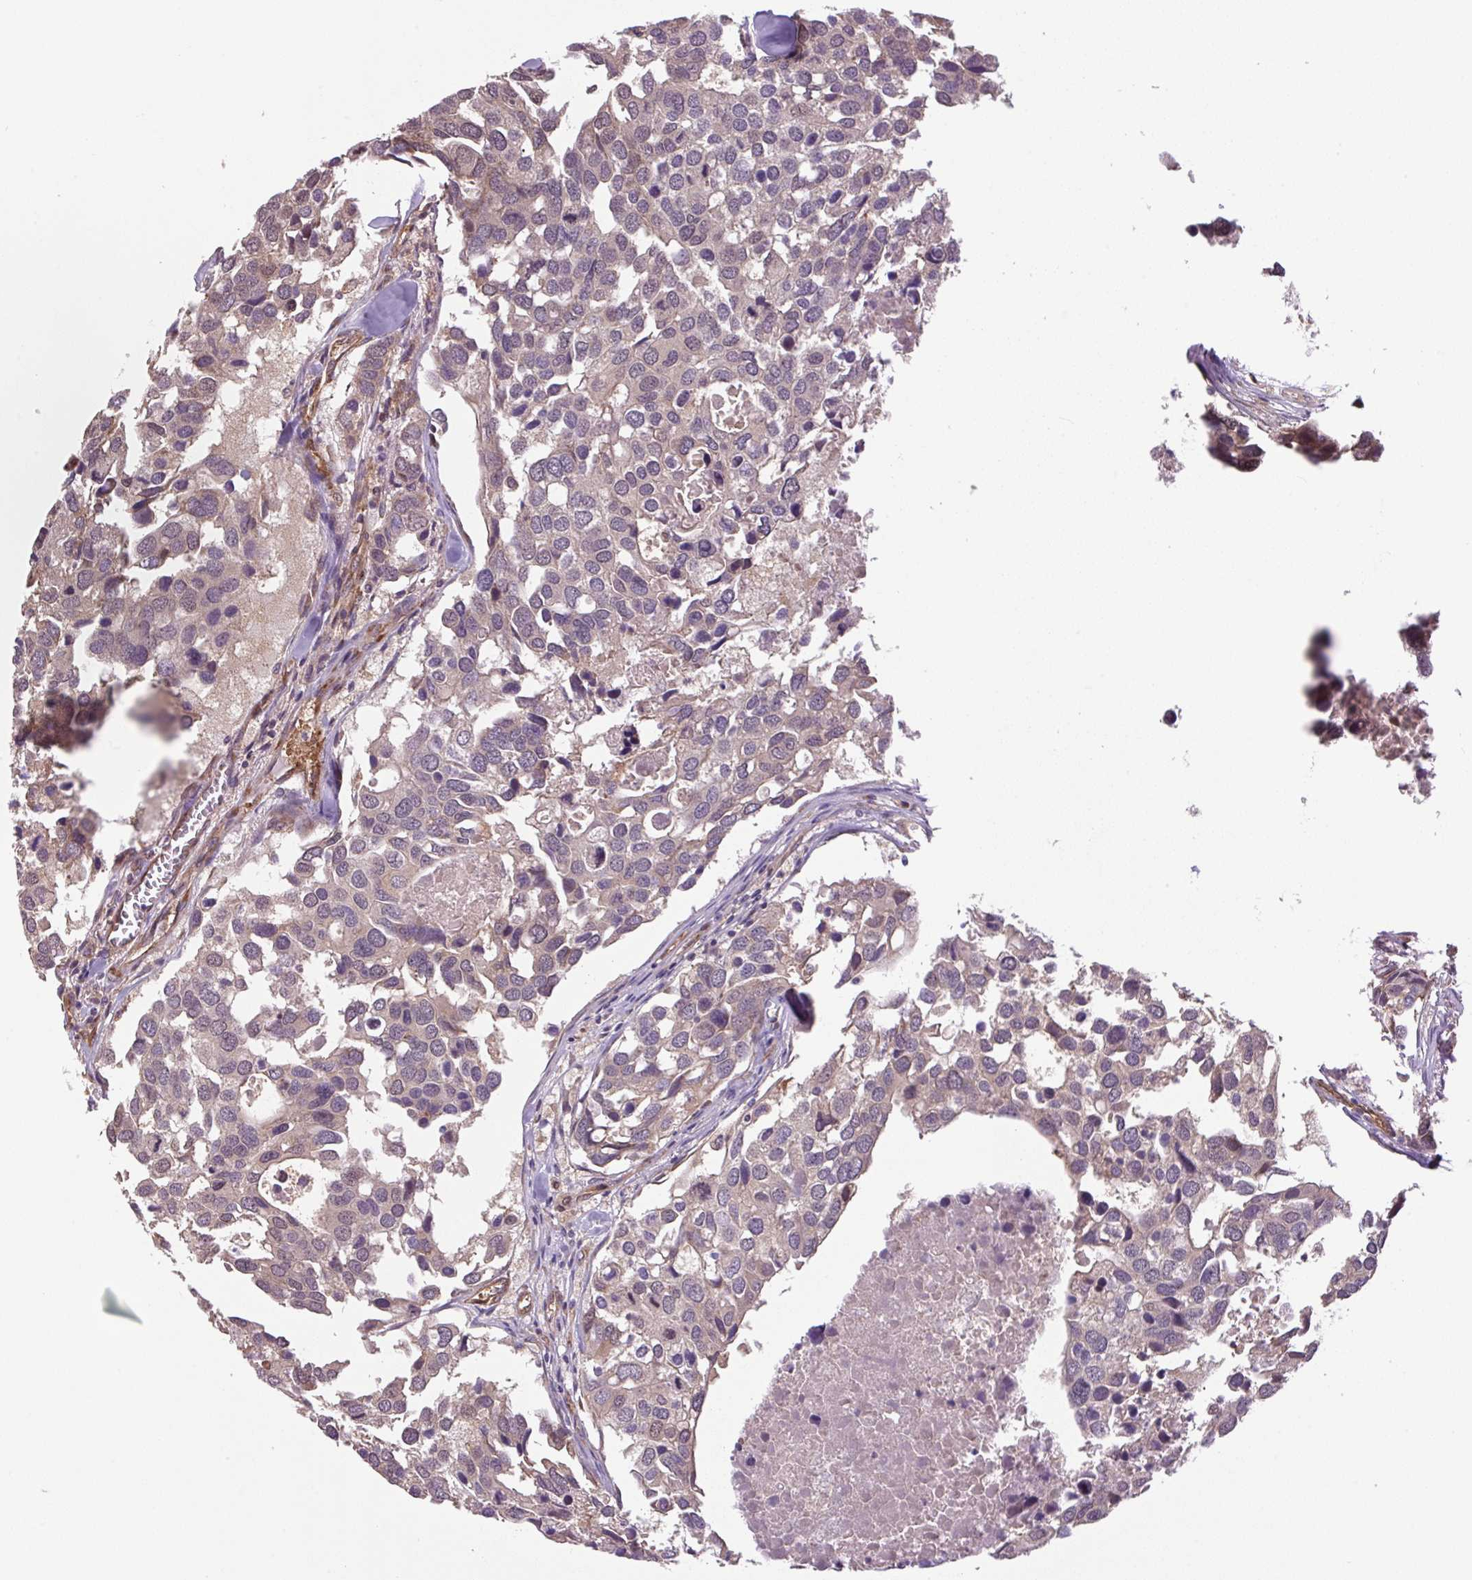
{"staining": {"intensity": "weak", "quantity": "<25%", "location": "cytoplasmic/membranous"}, "tissue": "breast cancer", "cell_type": "Tumor cells", "image_type": "cancer", "snomed": [{"axis": "morphology", "description": "Duct carcinoma"}, {"axis": "topography", "description": "Breast"}], "caption": "Human breast cancer (invasive ductal carcinoma) stained for a protein using IHC demonstrates no positivity in tumor cells.", "gene": "SEPTIN10", "patient": {"sex": "female", "age": 83}}